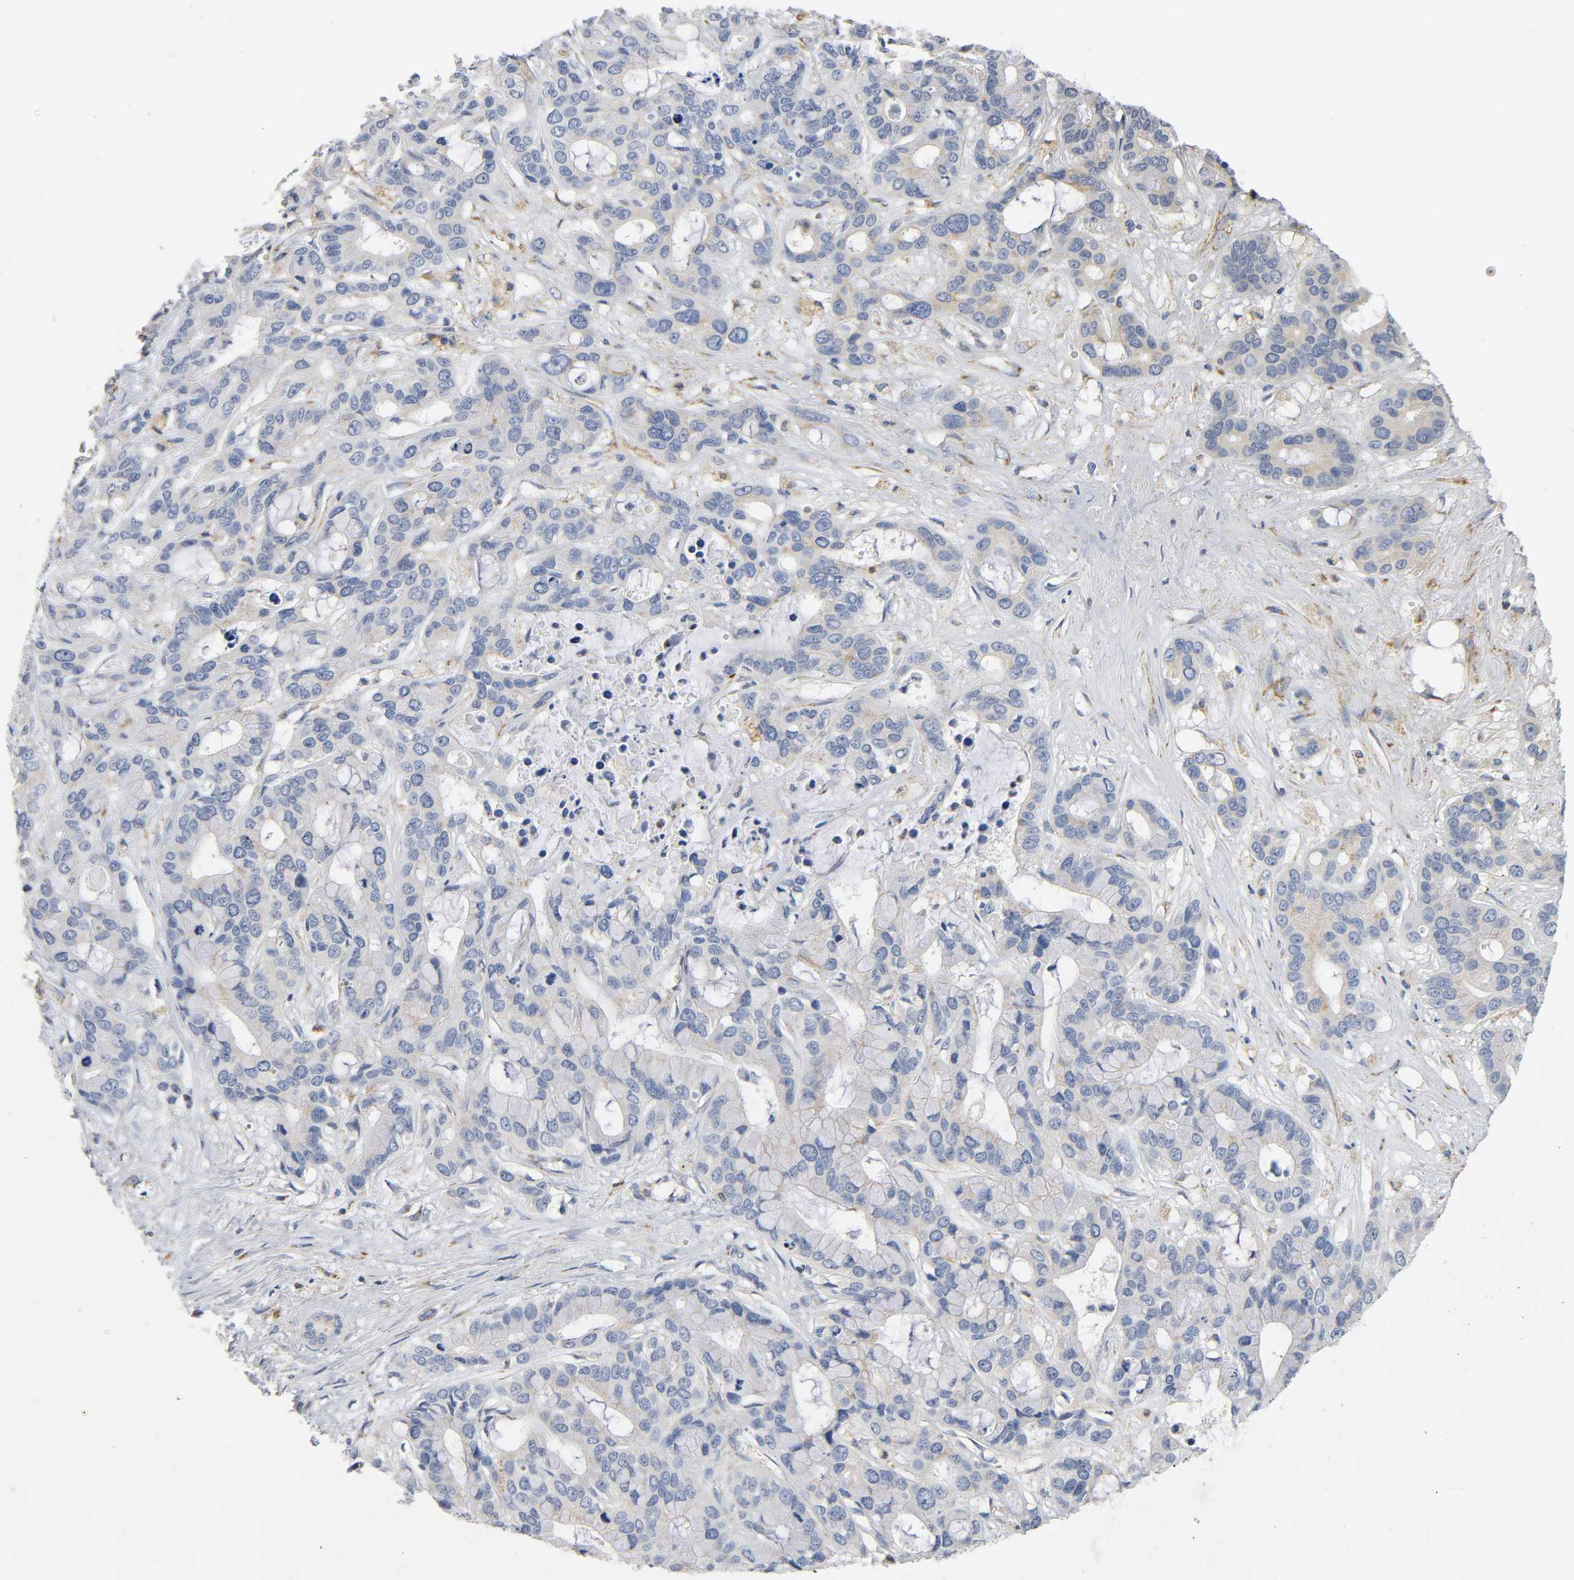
{"staining": {"intensity": "negative", "quantity": "none", "location": "none"}, "tissue": "liver cancer", "cell_type": "Tumor cells", "image_type": "cancer", "snomed": [{"axis": "morphology", "description": "Cholangiocarcinoma"}, {"axis": "topography", "description": "Liver"}], "caption": "A high-resolution image shows IHC staining of liver cholangiocarcinoma, which displays no significant expression in tumor cells. (Stains: DAB immunohistochemistry (IHC) with hematoxylin counter stain, Microscopy: brightfield microscopy at high magnification).", "gene": "BAK1", "patient": {"sex": "female", "age": 70}}